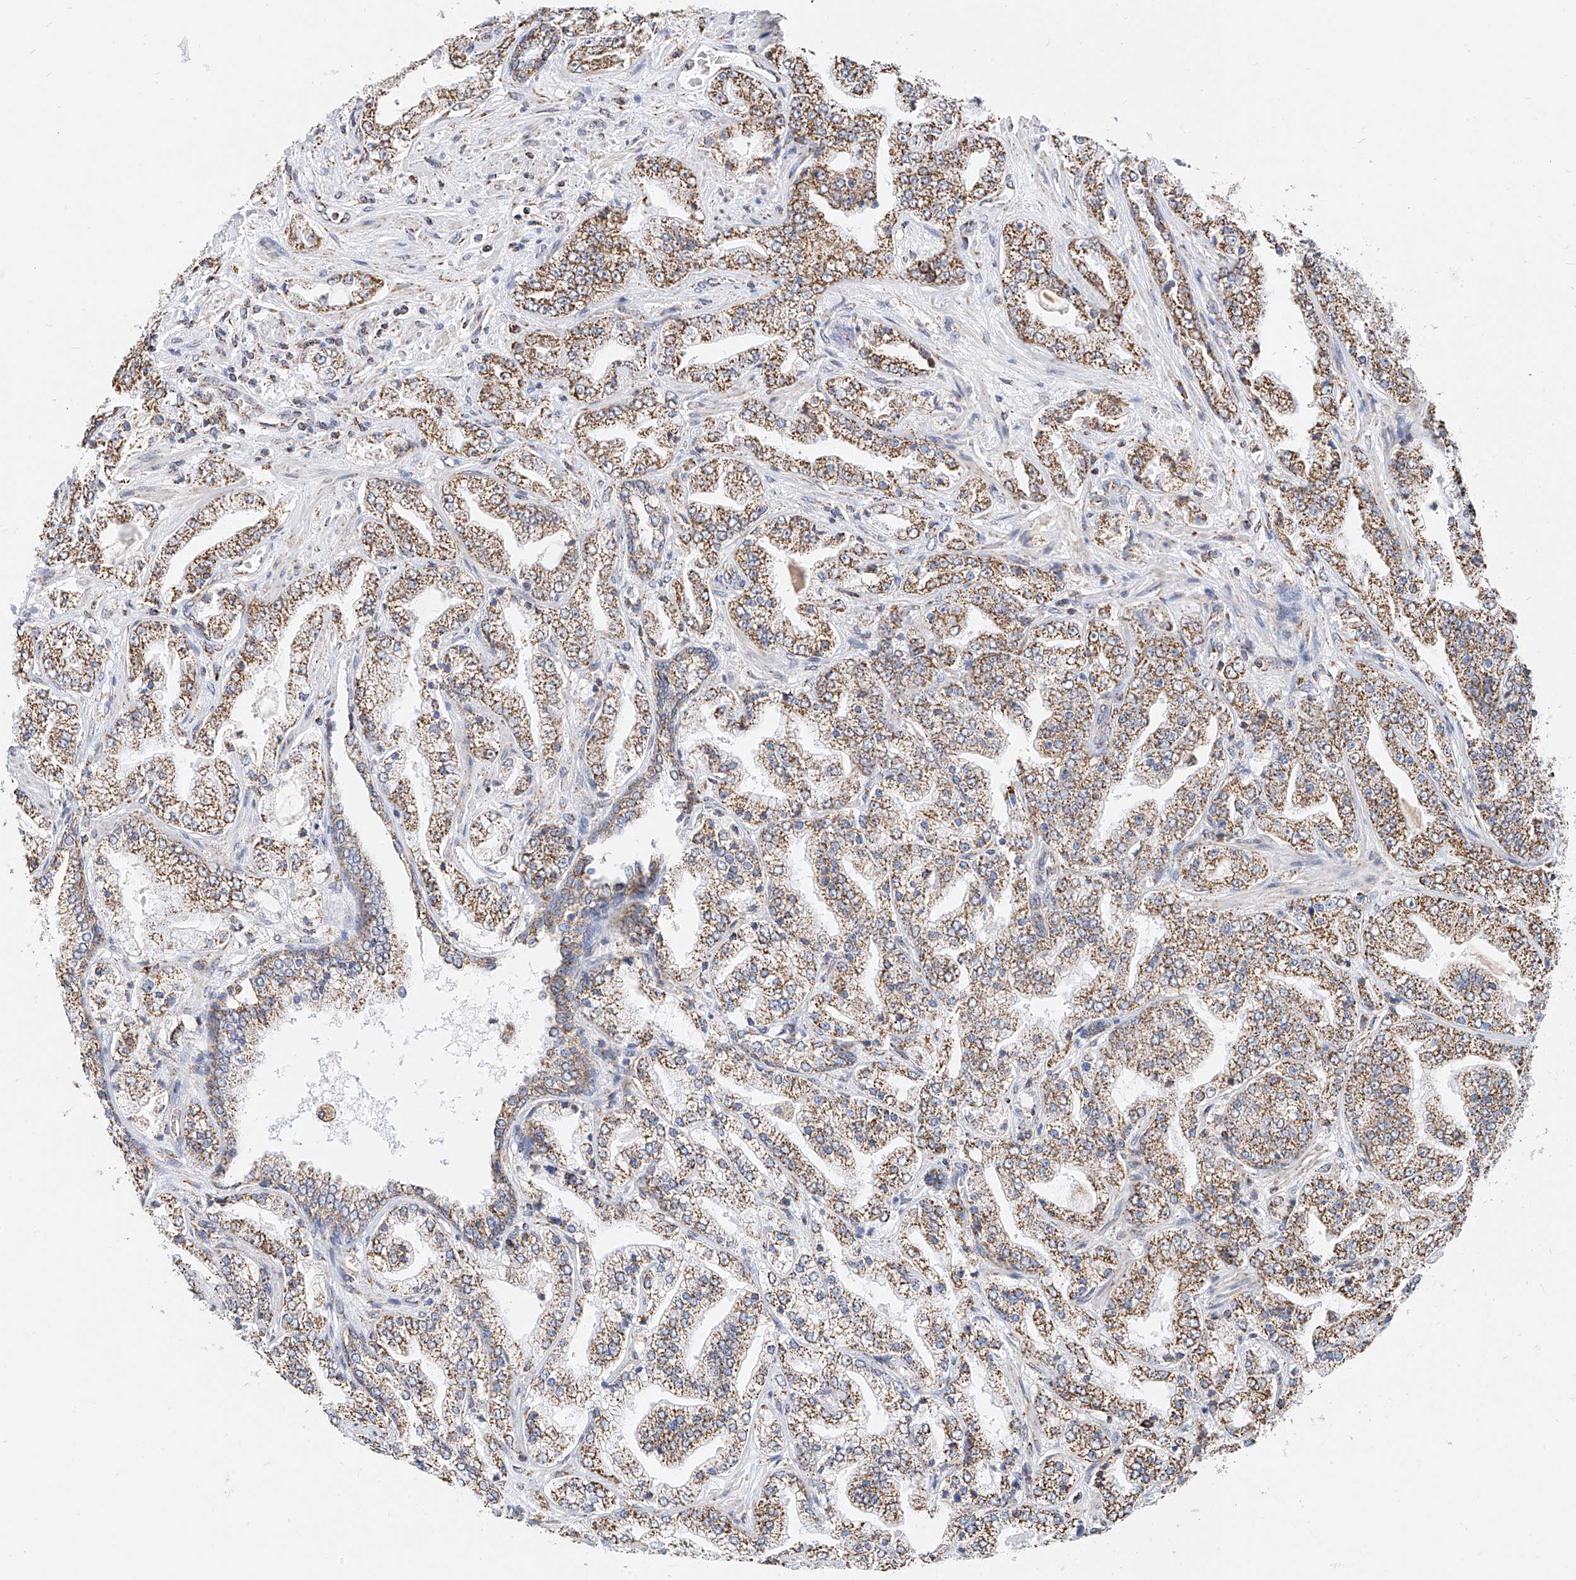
{"staining": {"intensity": "moderate", "quantity": ">75%", "location": "cytoplasmic/membranous"}, "tissue": "prostate cancer", "cell_type": "Tumor cells", "image_type": "cancer", "snomed": [{"axis": "morphology", "description": "Adenocarcinoma, High grade"}, {"axis": "topography", "description": "Prostate"}], "caption": "Moderate cytoplasmic/membranous staining for a protein is seen in about >75% of tumor cells of prostate adenocarcinoma (high-grade) using immunohistochemistry (IHC).", "gene": "NALCN", "patient": {"sex": "male", "age": 64}}